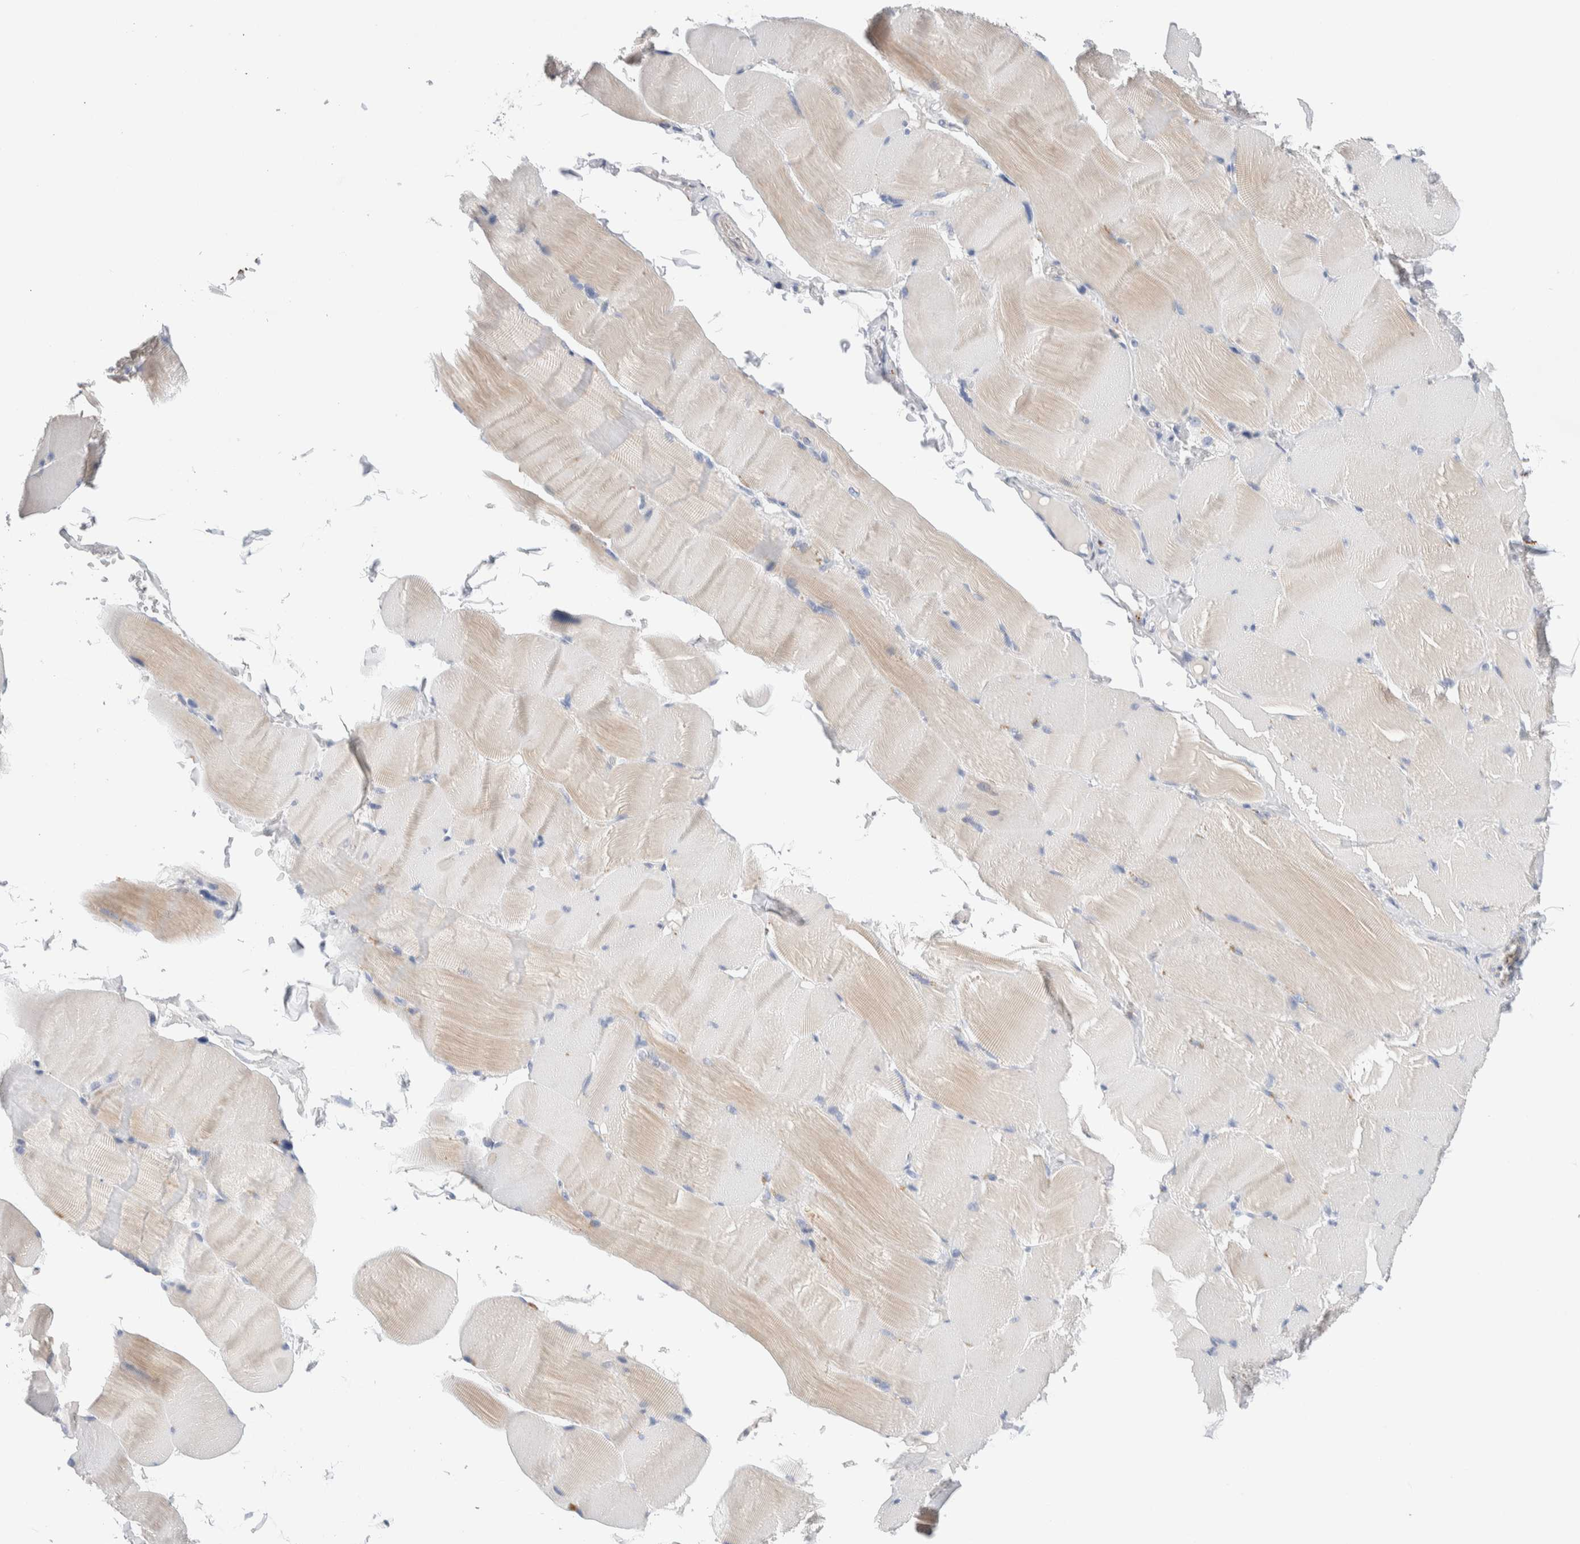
{"staining": {"intensity": "weak", "quantity": "25%-75%", "location": "cytoplasmic/membranous"}, "tissue": "skeletal muscle", "cell_type": "Myocytes", "image_type": "normal", "snomed": [{"axis": "morphology", "description": "Normal tissue, NOS"}, {"axis": "topography", "description": "Skin"}, {"axis": "topography", "description": "Skeletal muscle"}], "caption": "A high-resolution photomicrograph shows immunohistochemistry staining of normal skeletal muscle, which demonstrates weak cytoplasmic/membranous positivity in about 25%-75% of myocytes. (DAB = brown stain, brightfield microscopy at high magnification).", "gene": "METRNL", "patient": {"sex": "male", "age": 83}}